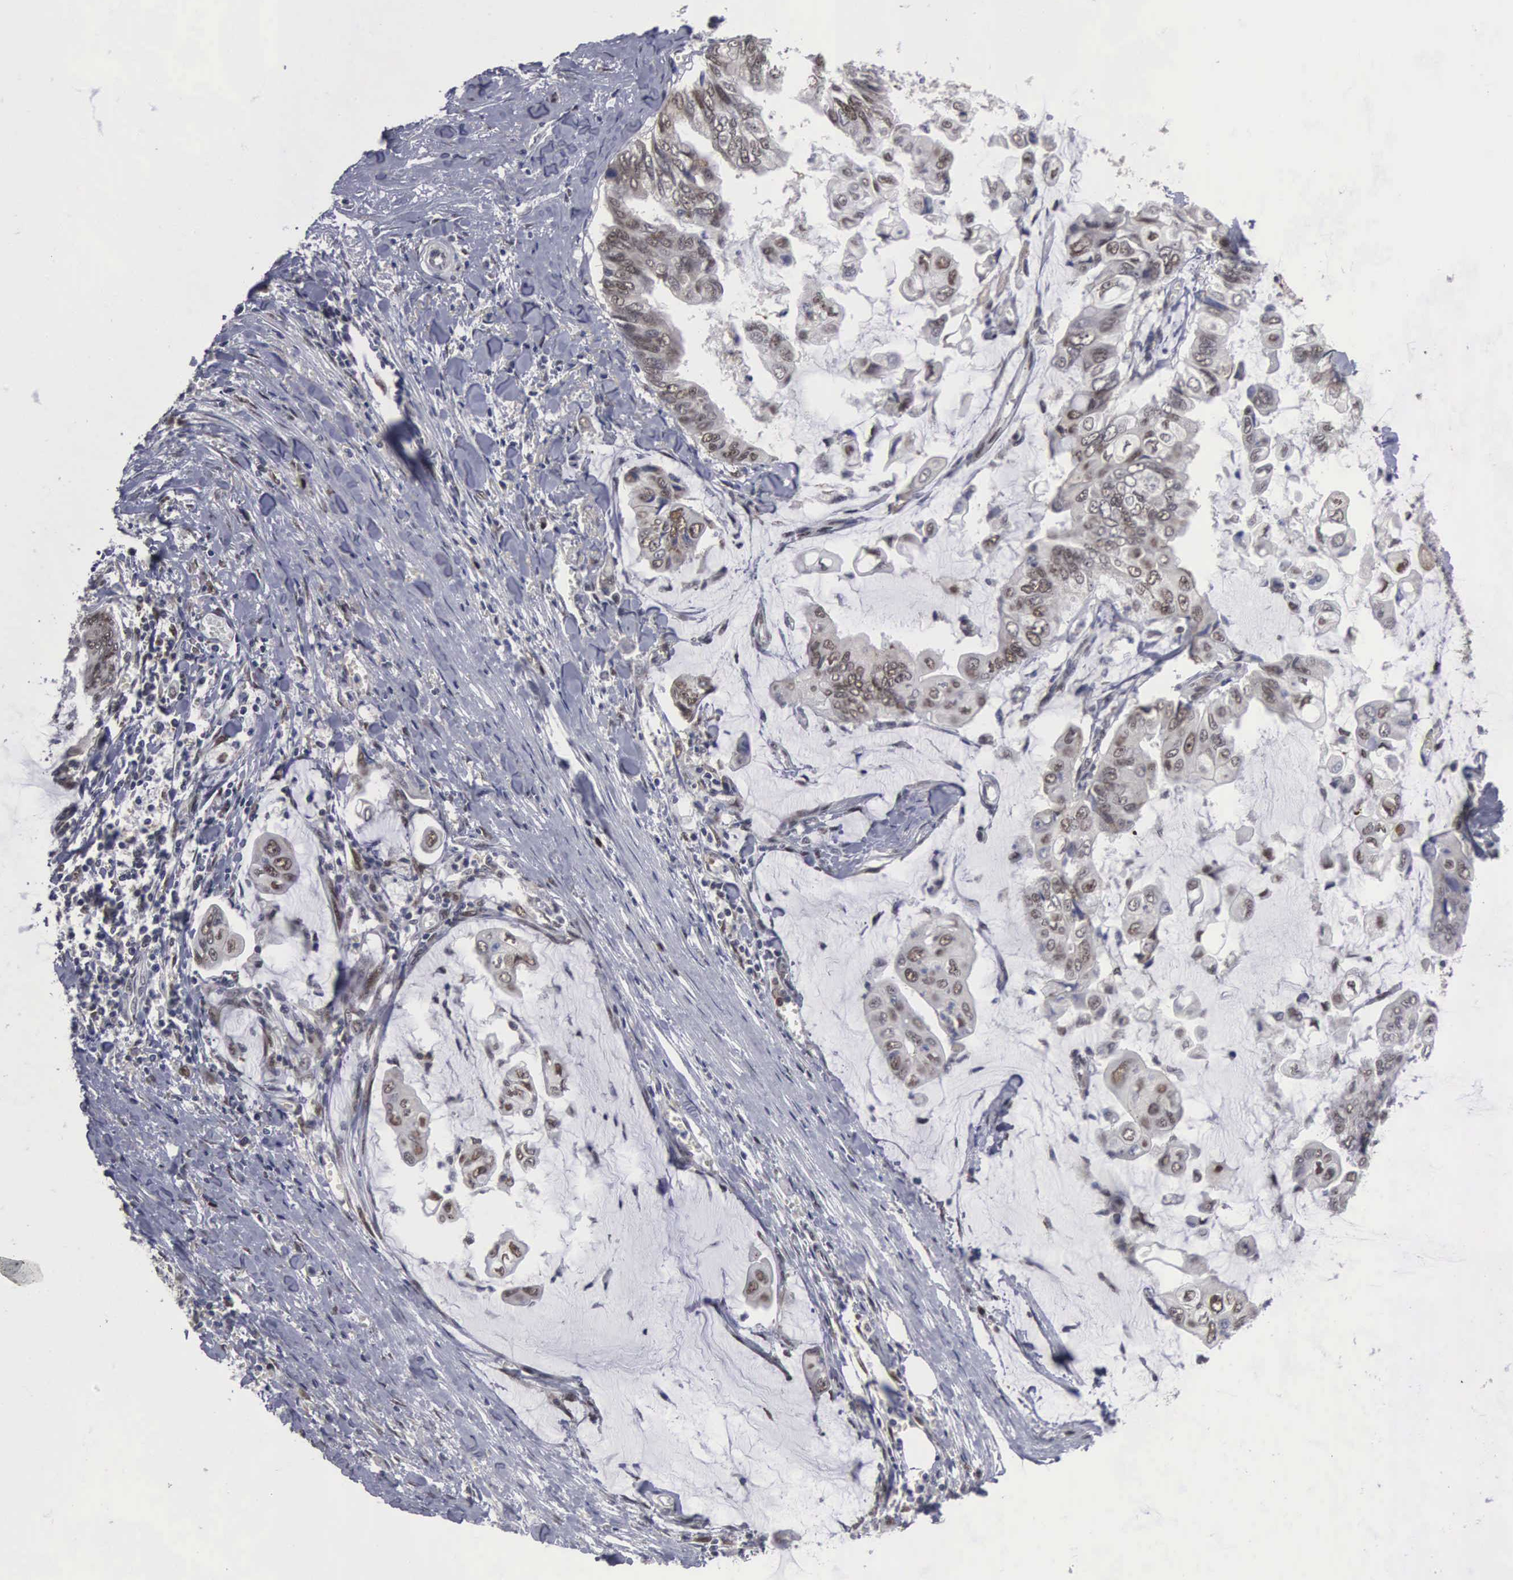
{"staining": {"intensity": "weak", "quantity": ">75%", "location": "nuclear"}, "tissue": "stomach cancer", "cell_type": "Tumor cells", "image_type": "cancer", "snomed": [{"axis": "morphology", "description": "Adenocarcinoma, NOS"}, {"axis": "topography", "description": "Stomach, upper"}], "caption": "Human adenocarcinoma (stomach) stained with a protein marker shows weak staining in tumor cells.", "gene": "TRMT5", "patient": {"sex": "male", "age": 80}}